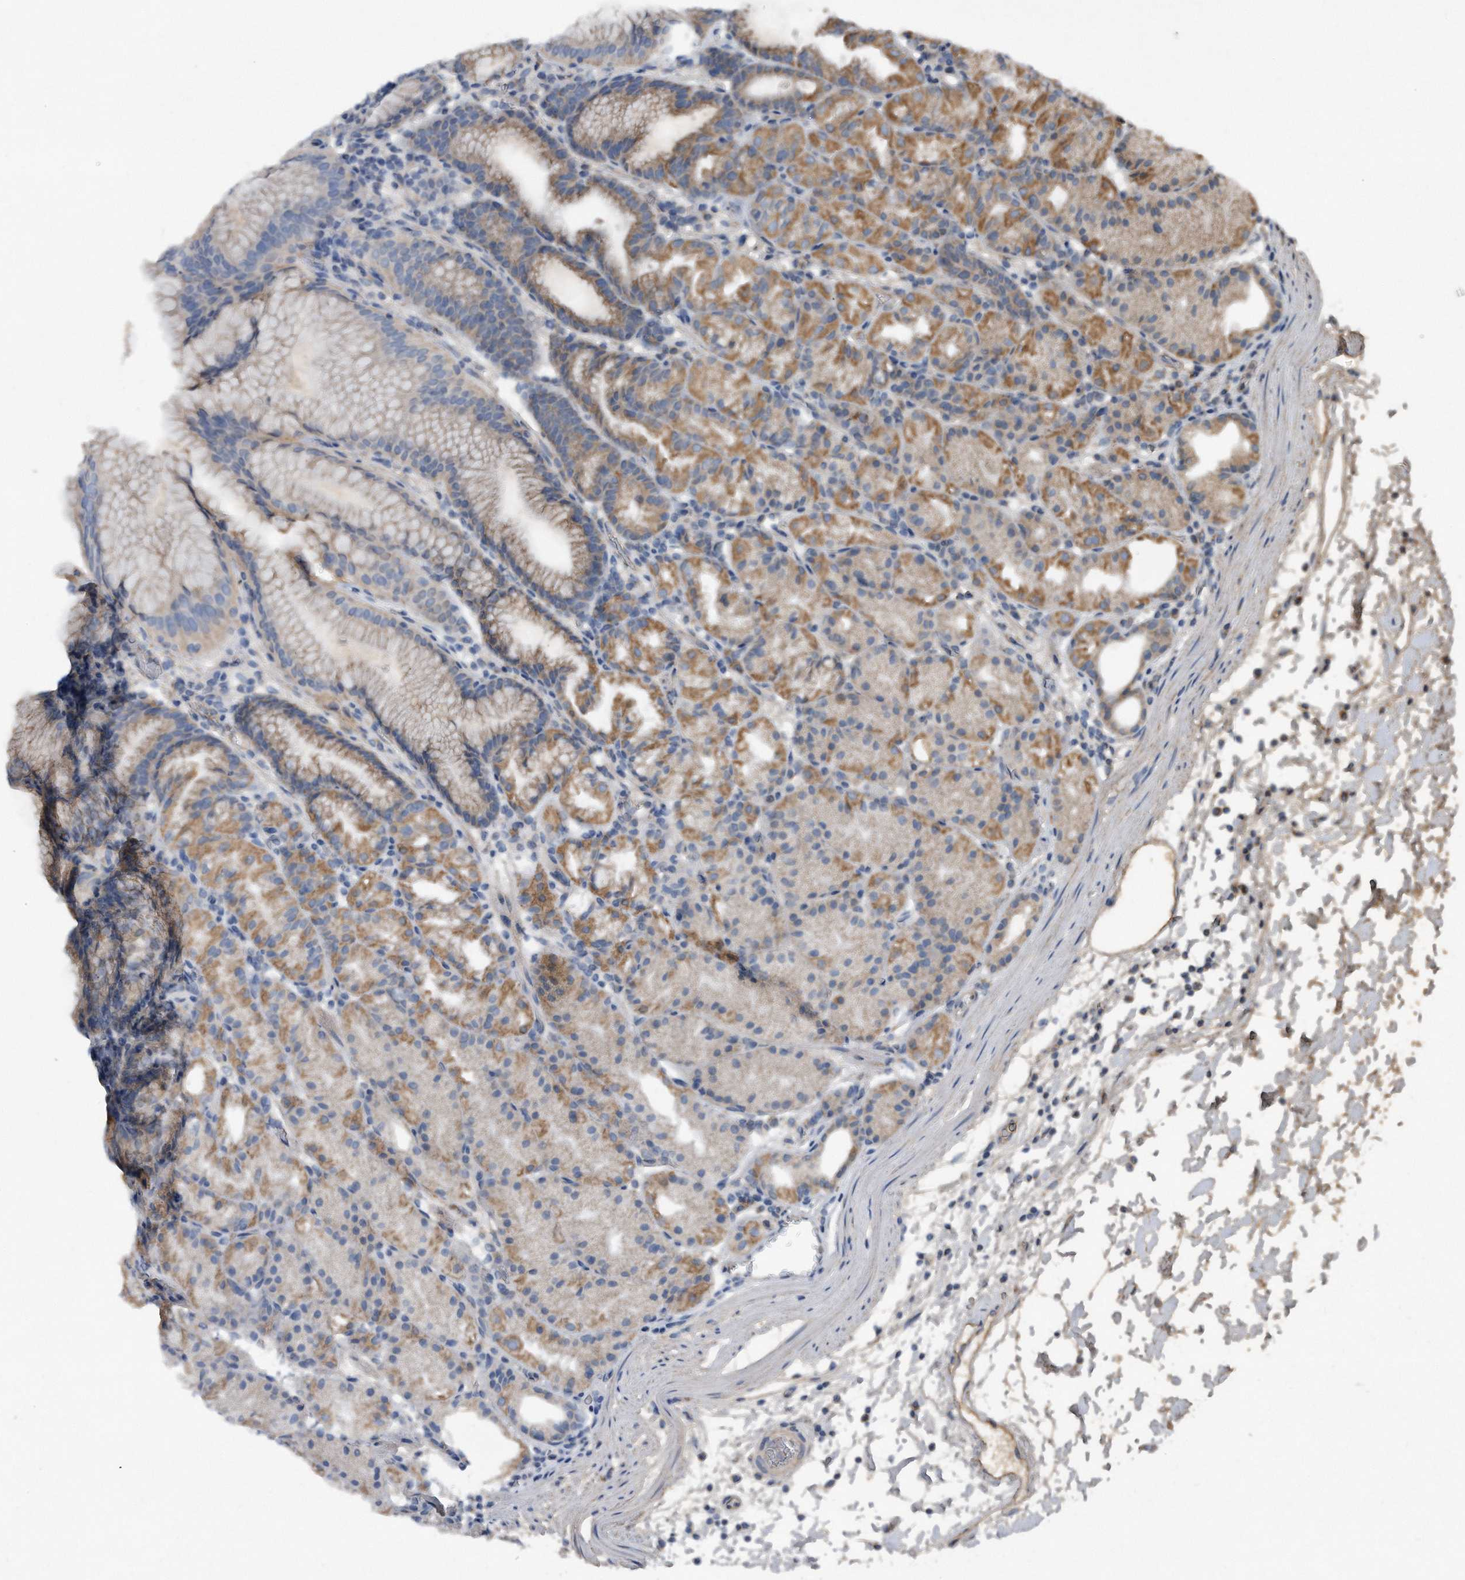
{"staining": {"intensity": "moderate", "quantity": "25%-75%", "location": "cytoplasmic/membranous"}, "tissue": "stomach", "cell_type": "Glandular cells", "image_type": "normal", "snomed": [{"axis": "morphology", "description": "Normal tissue, NOS"}, {"axis": "topography", "description": "Stomach, upper"}], "caption": "Protein staining exhibits moderate cytoplasmic/membranous positivity in approximately 25%-75% of glandular cells in benign stomach.", "gene": "SDHA", "patient": {"sex": "male", "age": 48}}